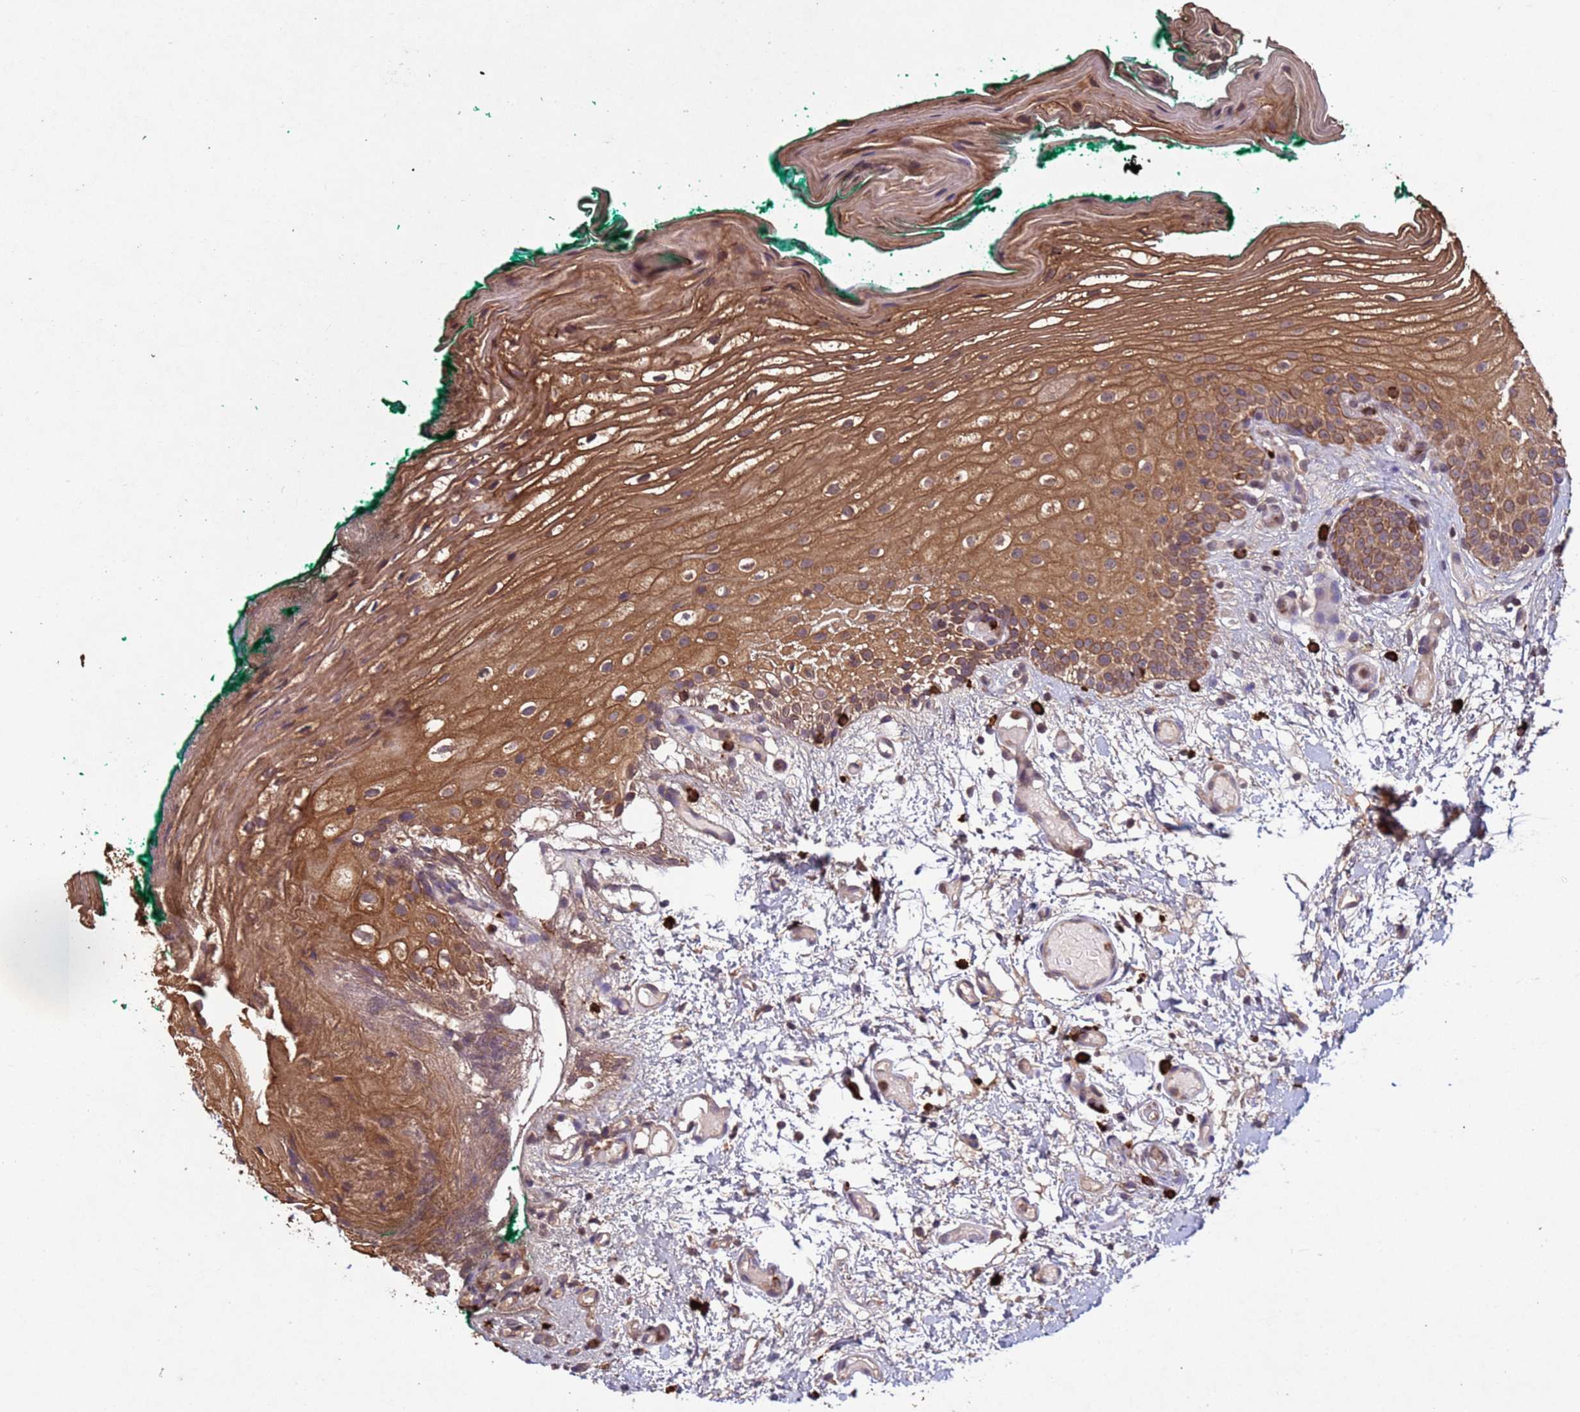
{"staining": {"intensity": "moderate", "quantity": ">75%", "location": "cytoplasmic/membranous"}, "tissue": "oral mucosa", "cell_type": "Squamous epithelial cells", "image_type": "normal", "snomed": [{"axis": "morphology", "description": "Normal tissue, NOS"}, {"axis": "morphology", "description": "Relapse melanoma"}, {"axis": "topography", "description": "Oral tissue"}], "caption": "Immunohistochemistry (IHC) (DAB (3,3'-diaminobenzidine)) staining of benign oral mucosa reveals moderate cytoplasmic/membranous protein expression in approximately >75% of squamous epithelial cells. Immunohistochemistry (IHC) stains the protein in brown and the nuclei are stained blue.", "gene": "FASTKD1", "patient": {"sex": "female", "age": 83}}